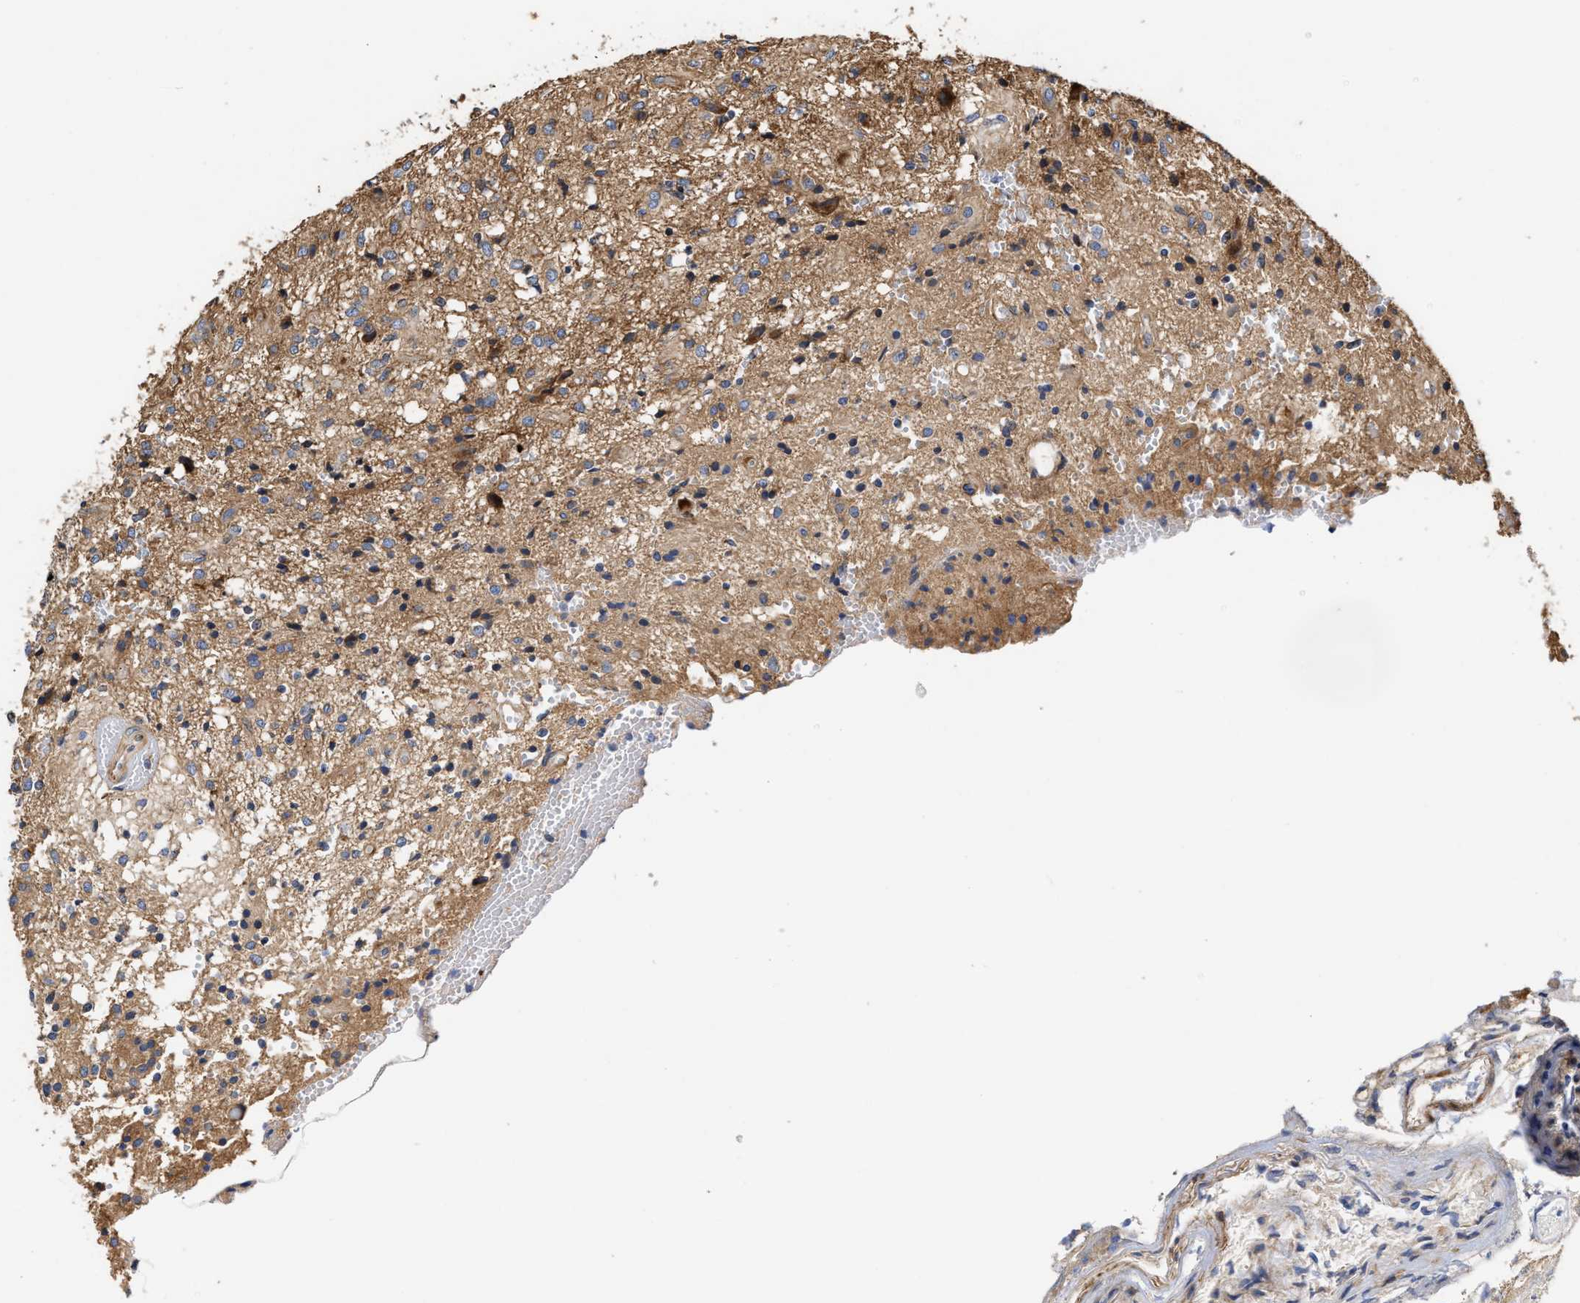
{"staining": {"intensity": "weak", "quantity": ">75%", "location": "cytoplasmic/membranous"}, "tissue": "glioma", "cell_type": "Tumor cells", "image_type": "cancer", "snomed": [{"axis": "morphology", "description": "Glioma, malignant, High grade"}, {"axis": "topography", "description": "Brain"}], "caption": "An image of glioma stained for a protein demonstrates weak cytoplasmic/membranous brown staining in tumor cells.", "gene": "MALSU1", "patient": {"sex": "female", "age": 59}}